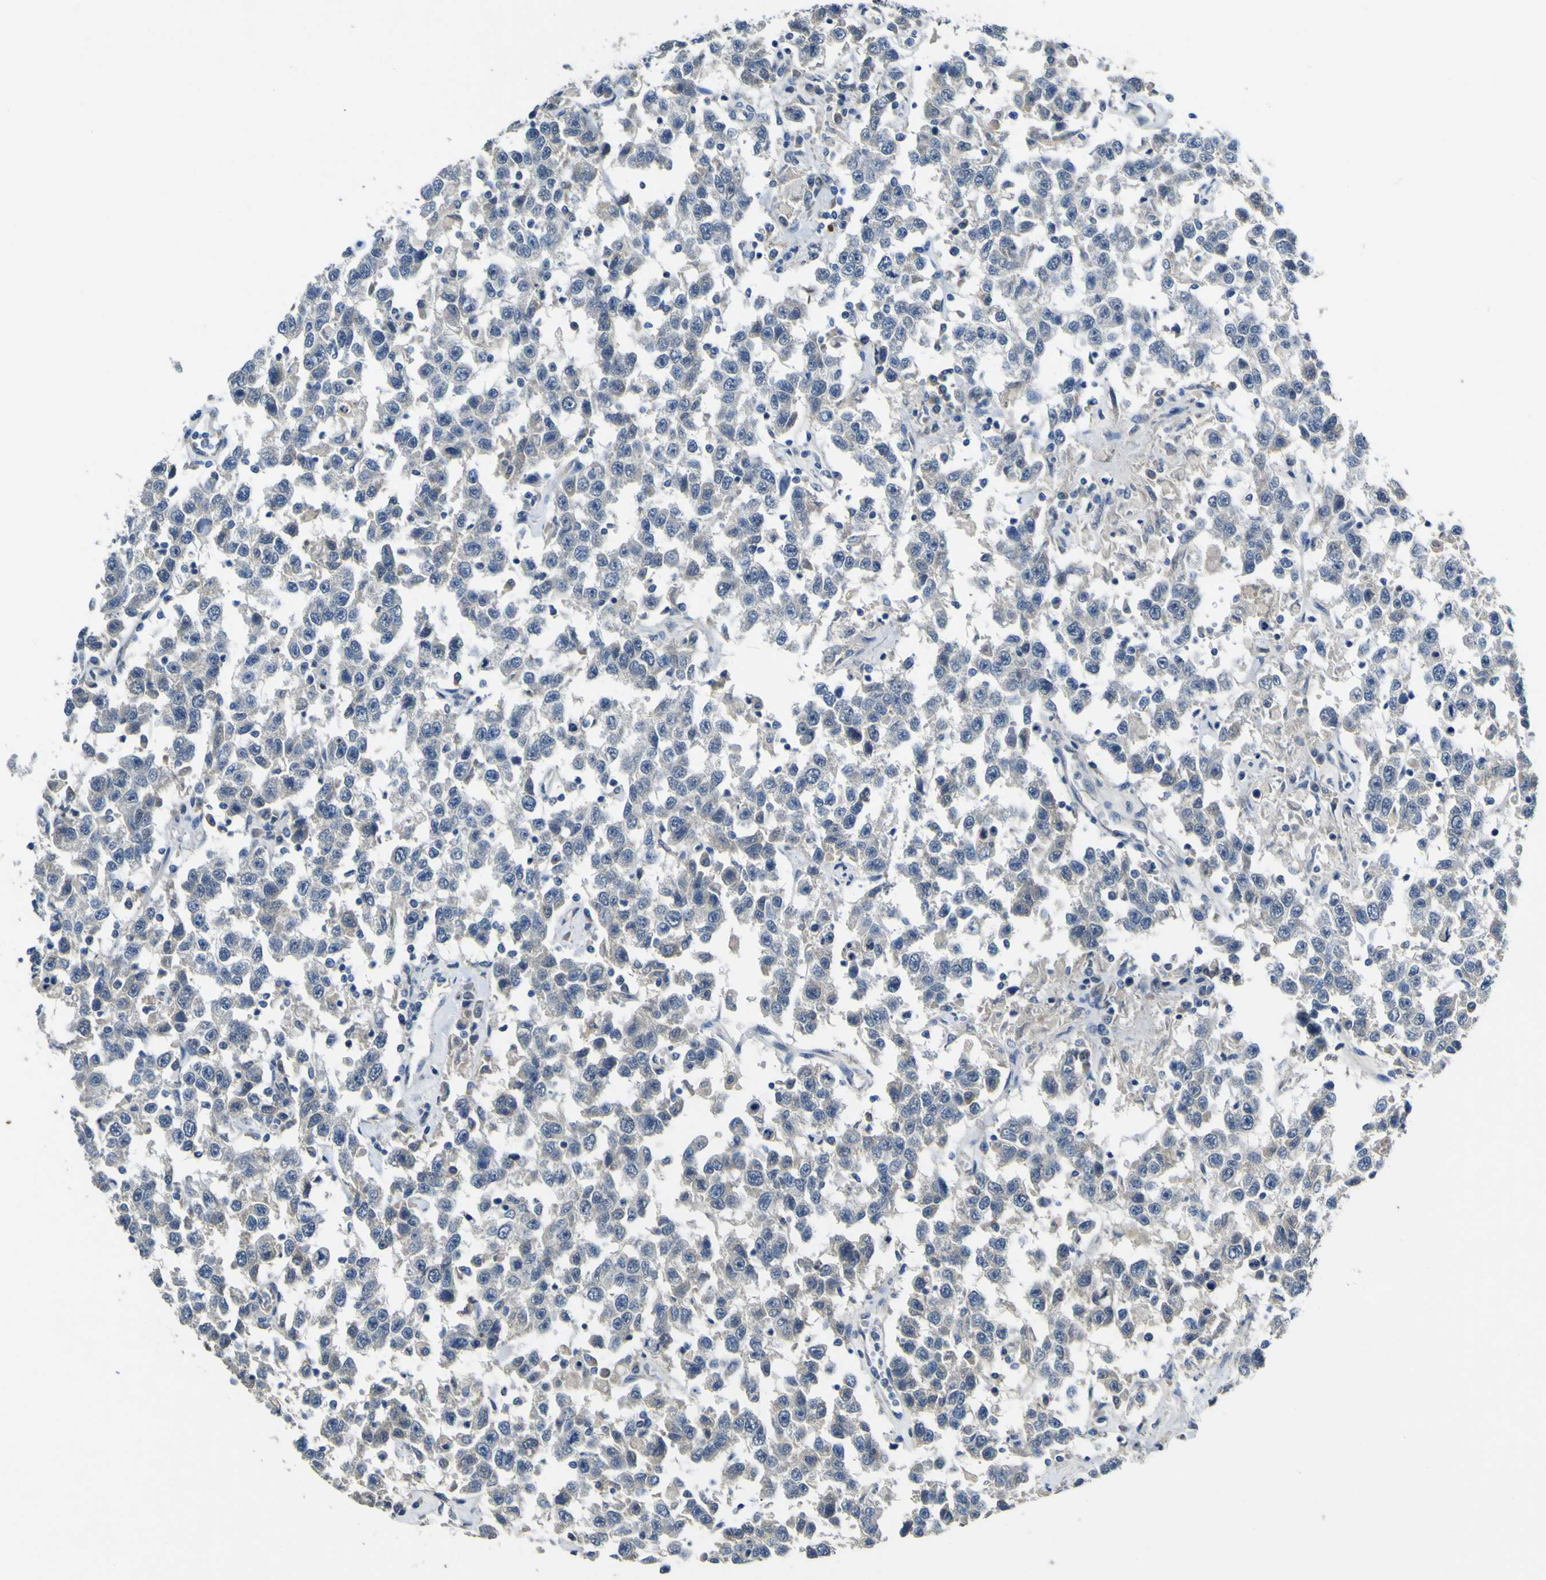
{"staining": {"intensity": "negative", "quantity": "none", "location": "none"}, "tissue": "testis cancer", "cell_type": "Tumor cells", "image_type": "cancer", "snomed": [{"axis": "morphology", "description": "Seminoma, NOS"}, {"axis": "topography", "description": "Testis"}], "caption": "Human testis cancer (seminoma) stained for a protein using IHC shows no positivity in tumor cells.", "gene": "LDLR", "patient": {"sex": "male", "age": 41}}